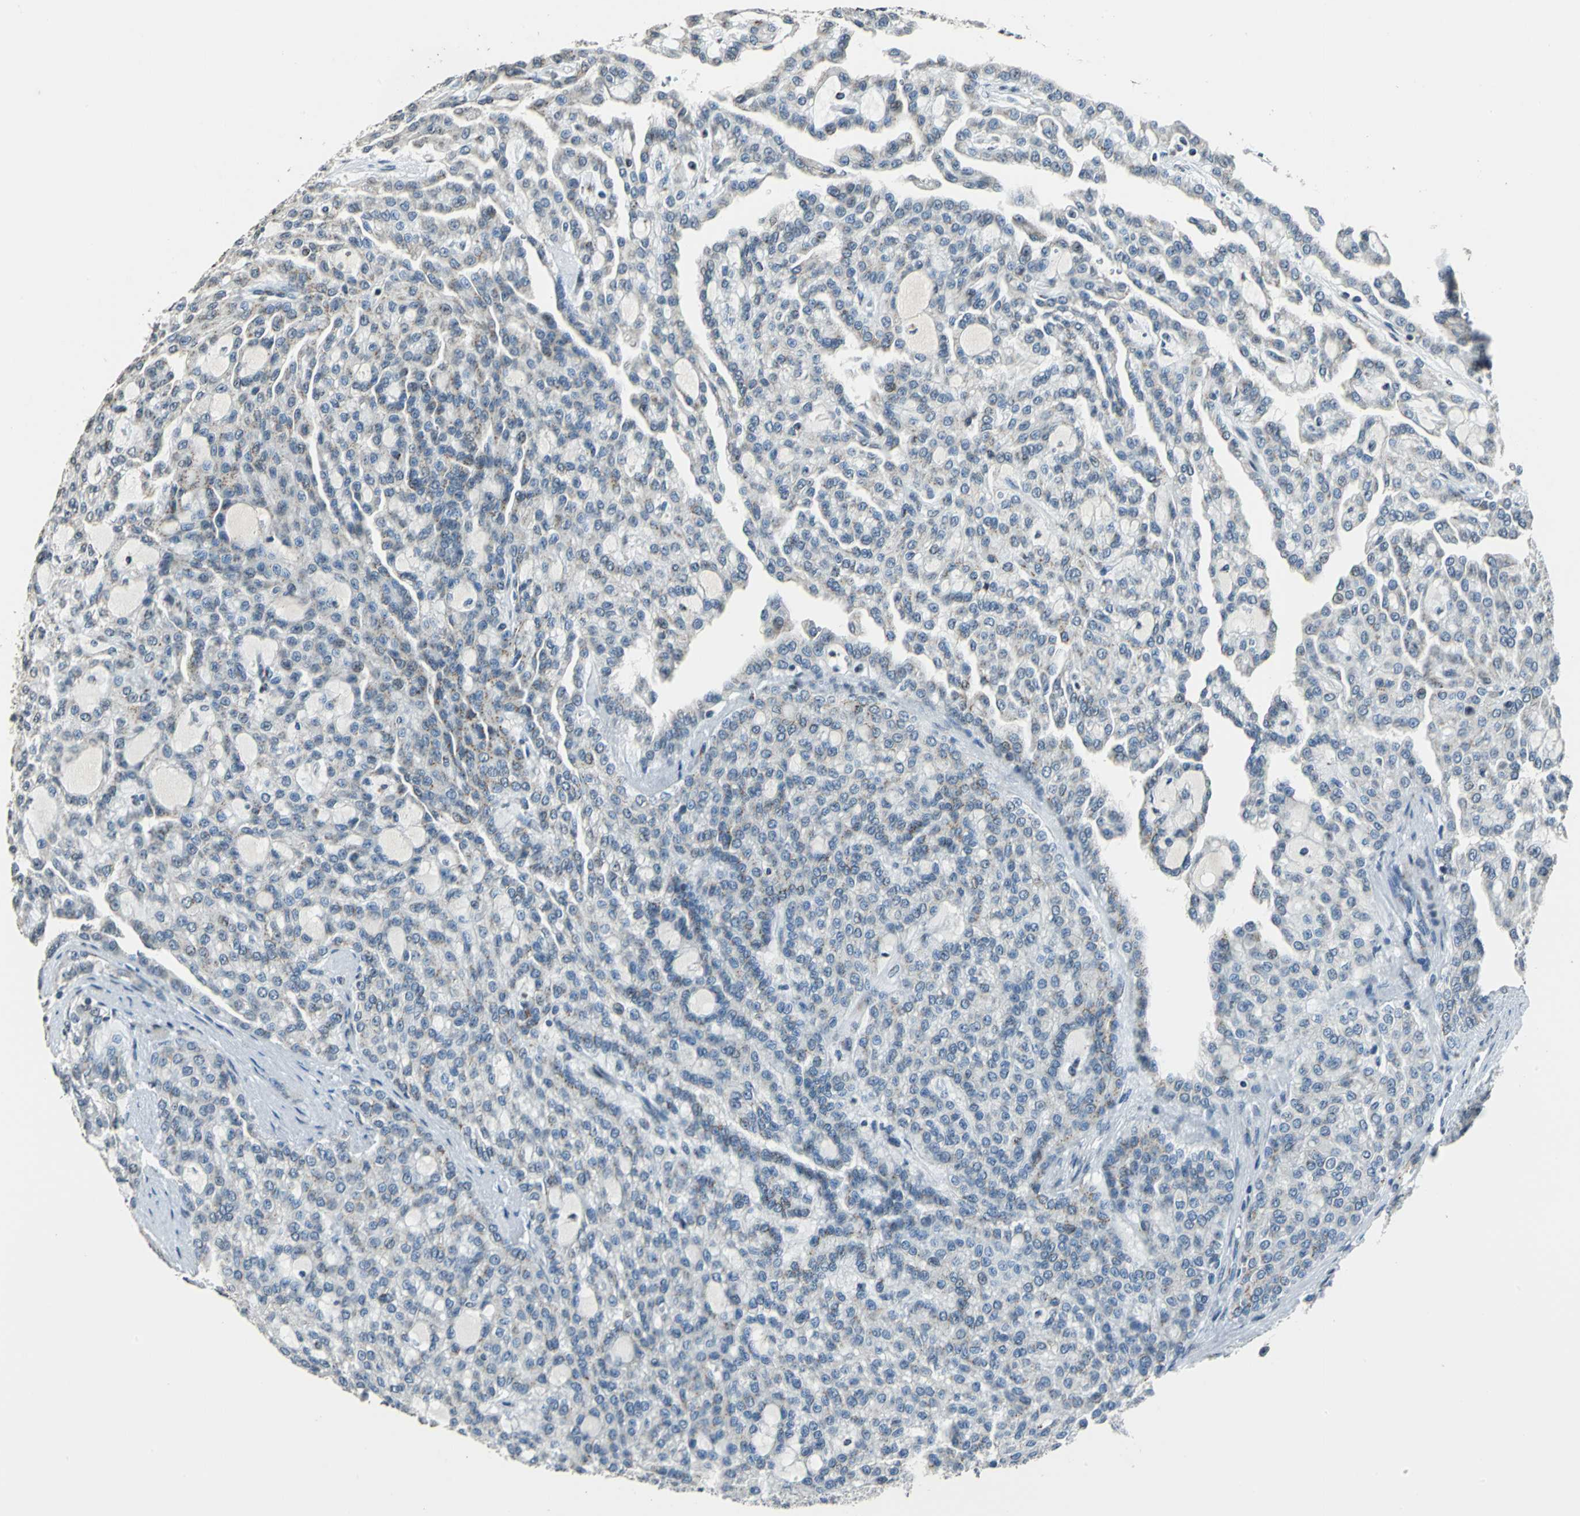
{"staining": {"intensity": "negative", "quantity": "none", "location": "none"}, "tissue": "renal cancer", "cell_type": "Tumor cells", "image_type": "cancer", "snomed": [{"axis": "morphology", "description": "Adenocarcinoma, NOS"}, {"axis": "topography", "description": "Kidney"}], "caption": "Immunohistochemistry (IHC) image of neoplastic tissue: renal cancer stained with DAB exhibits no significant protein expression in tumor cells. (IHC, brightfield microscopy, high magnification).", "gene": "TMEM115", "patient": {"sex": "male", "age": 63}}